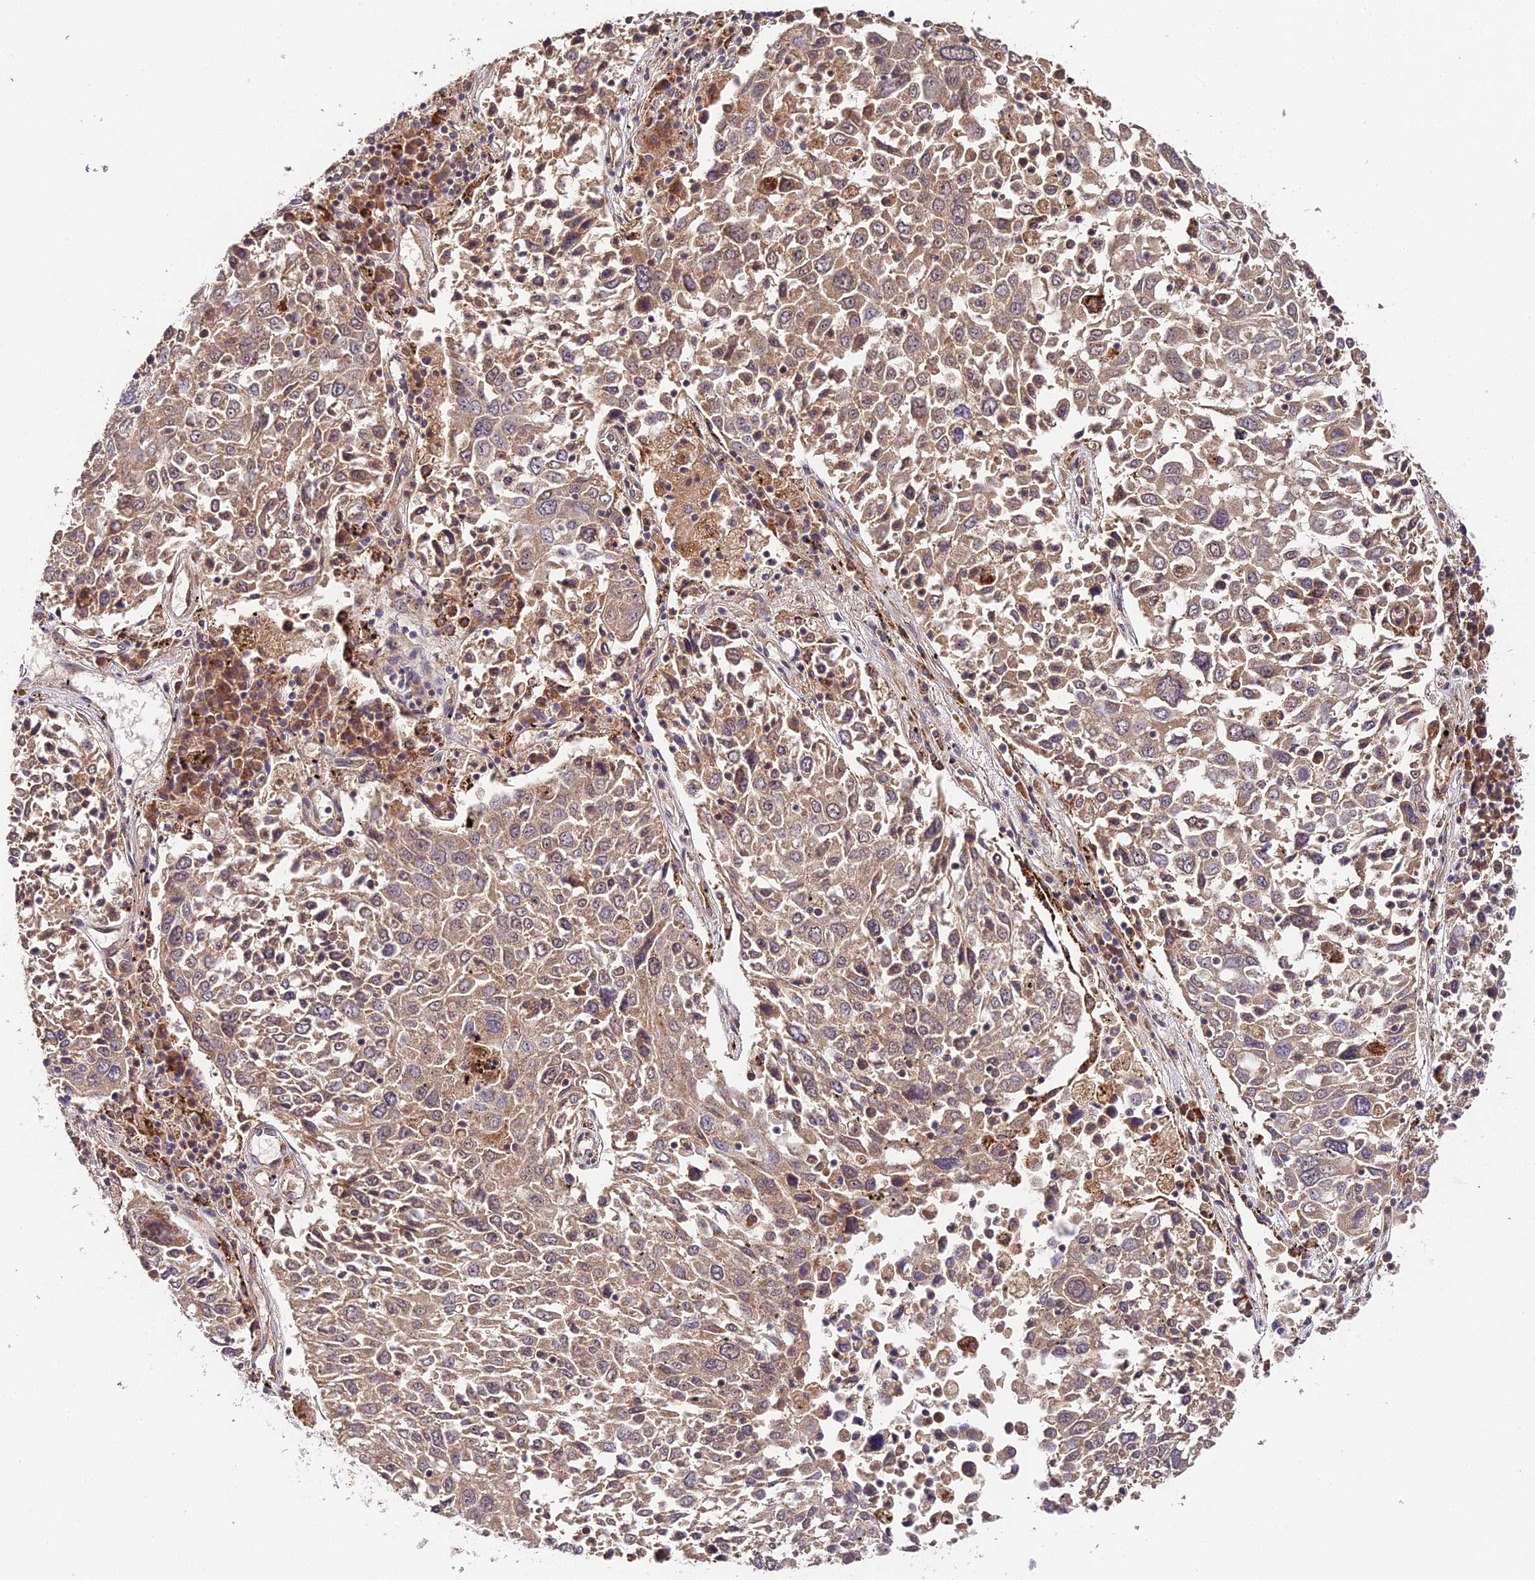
{"staining": {"intensity": "weak", "quantity": ">75%", "location": "cytoplasmic/membranous"}, "tissue": "lung cancer", "cell_type": "Tumor cells", "image_type": "cancer", "snomed": [{"axis": "morphology", "description": "Squamous cell carcinoma, NOS"}, {"axis": "topography", "description": "Lung"}], "caption": "This histopathology image demonstrates IHC staining of lung cancer, with low weak cytoplasmic/membranous expression in about >75% of tumor cells.", "gene": "C3orf20", "patient": {"sex": "male", "age": 65}}